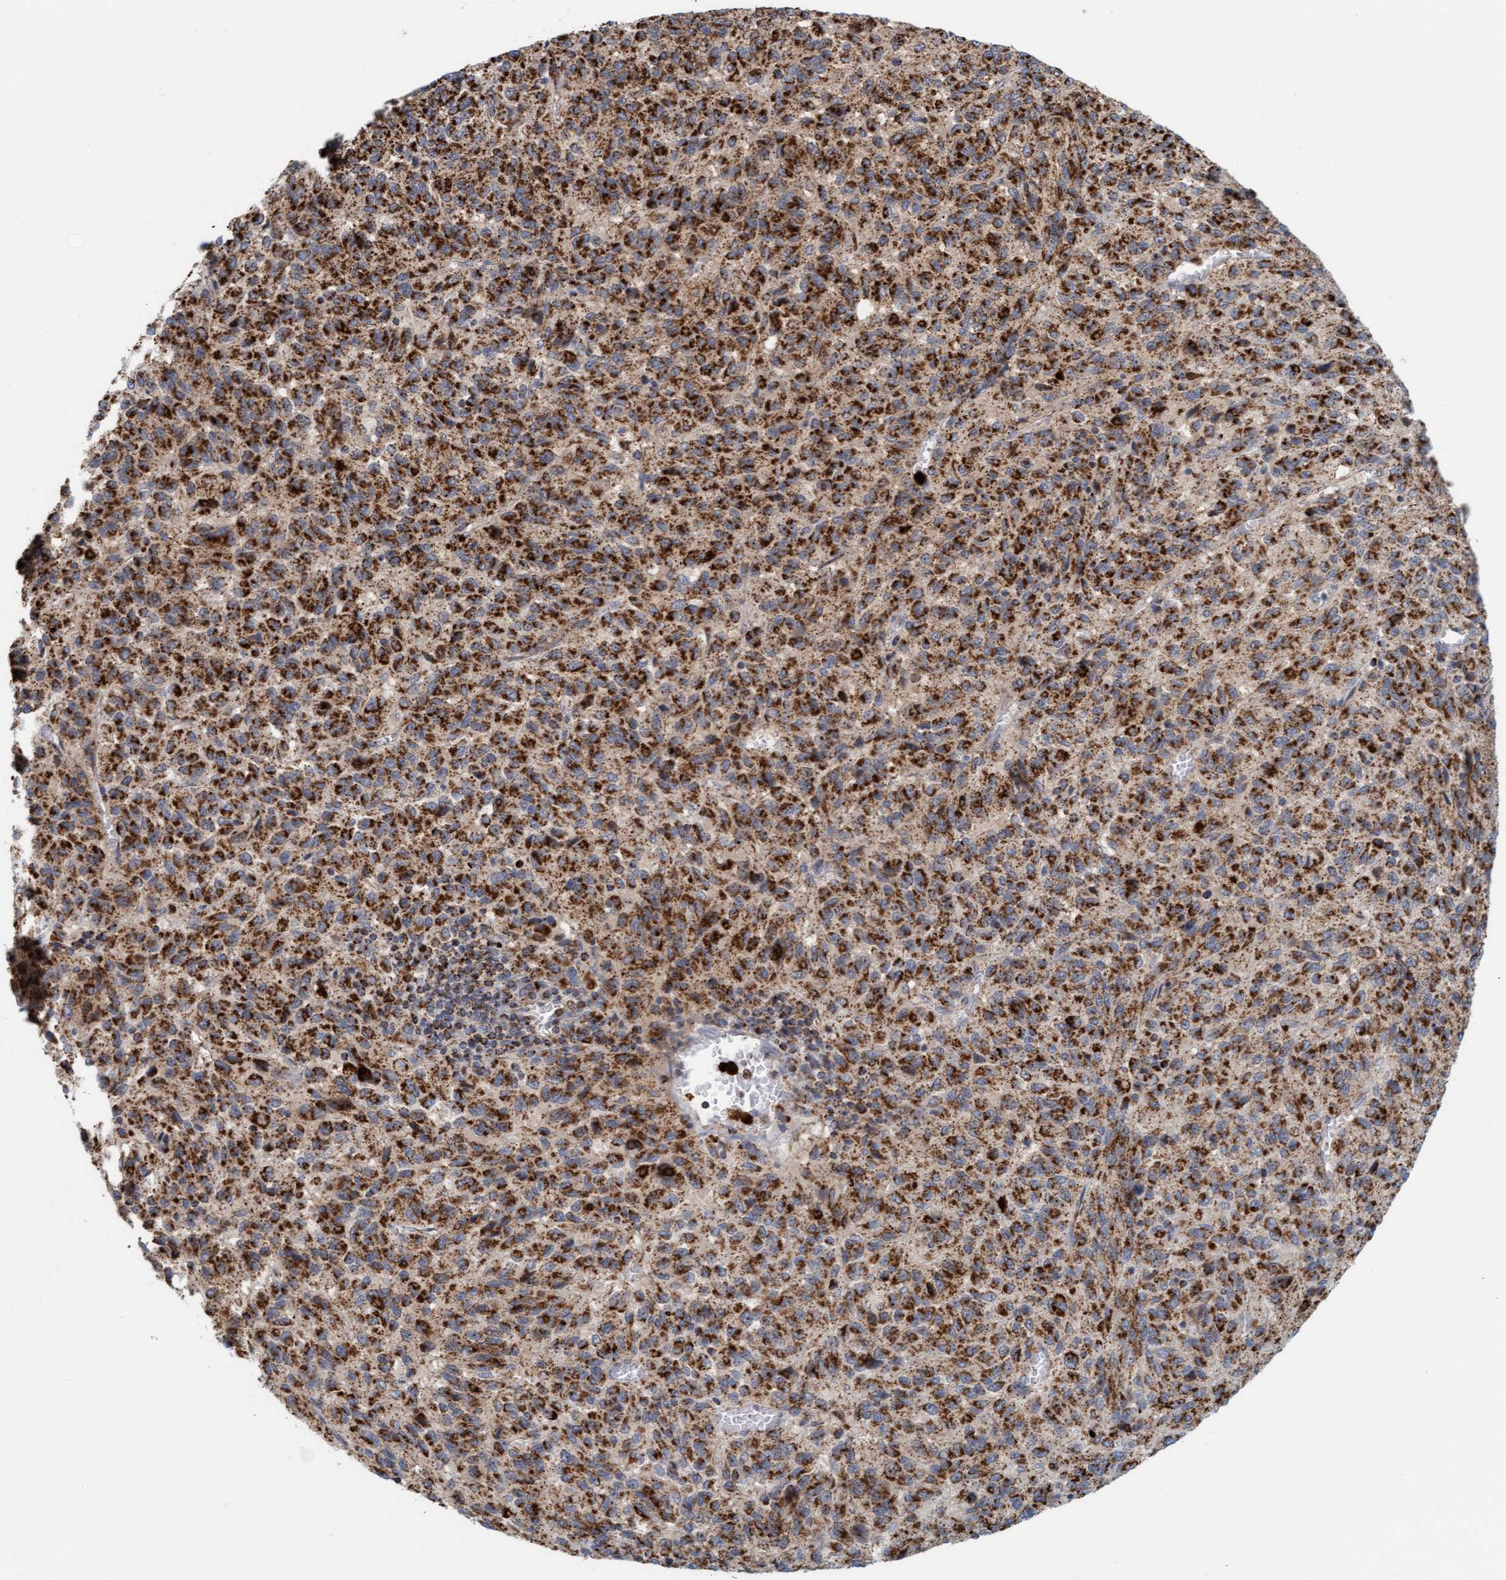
{"staining": {"intensity": "strong", "quantity": ">75%", "location": "cytoplasmic/membranous"}, "tissue": "melanoma", "cell_type": "Tumor cells", "image_type": "cancer", "snomed": [{"axis": "morphology", "description": "Malignant melanoma, Metastatic site"}, {"axis": "topography", "description": "Lung"}], "caption": "Tumor cells exhibit high levels of strong cytoplasmic/membranous staining in about >75% of cells in human melanoma.", "gene": "B9D1", "patient": {"sex": "male", "age": 64}}